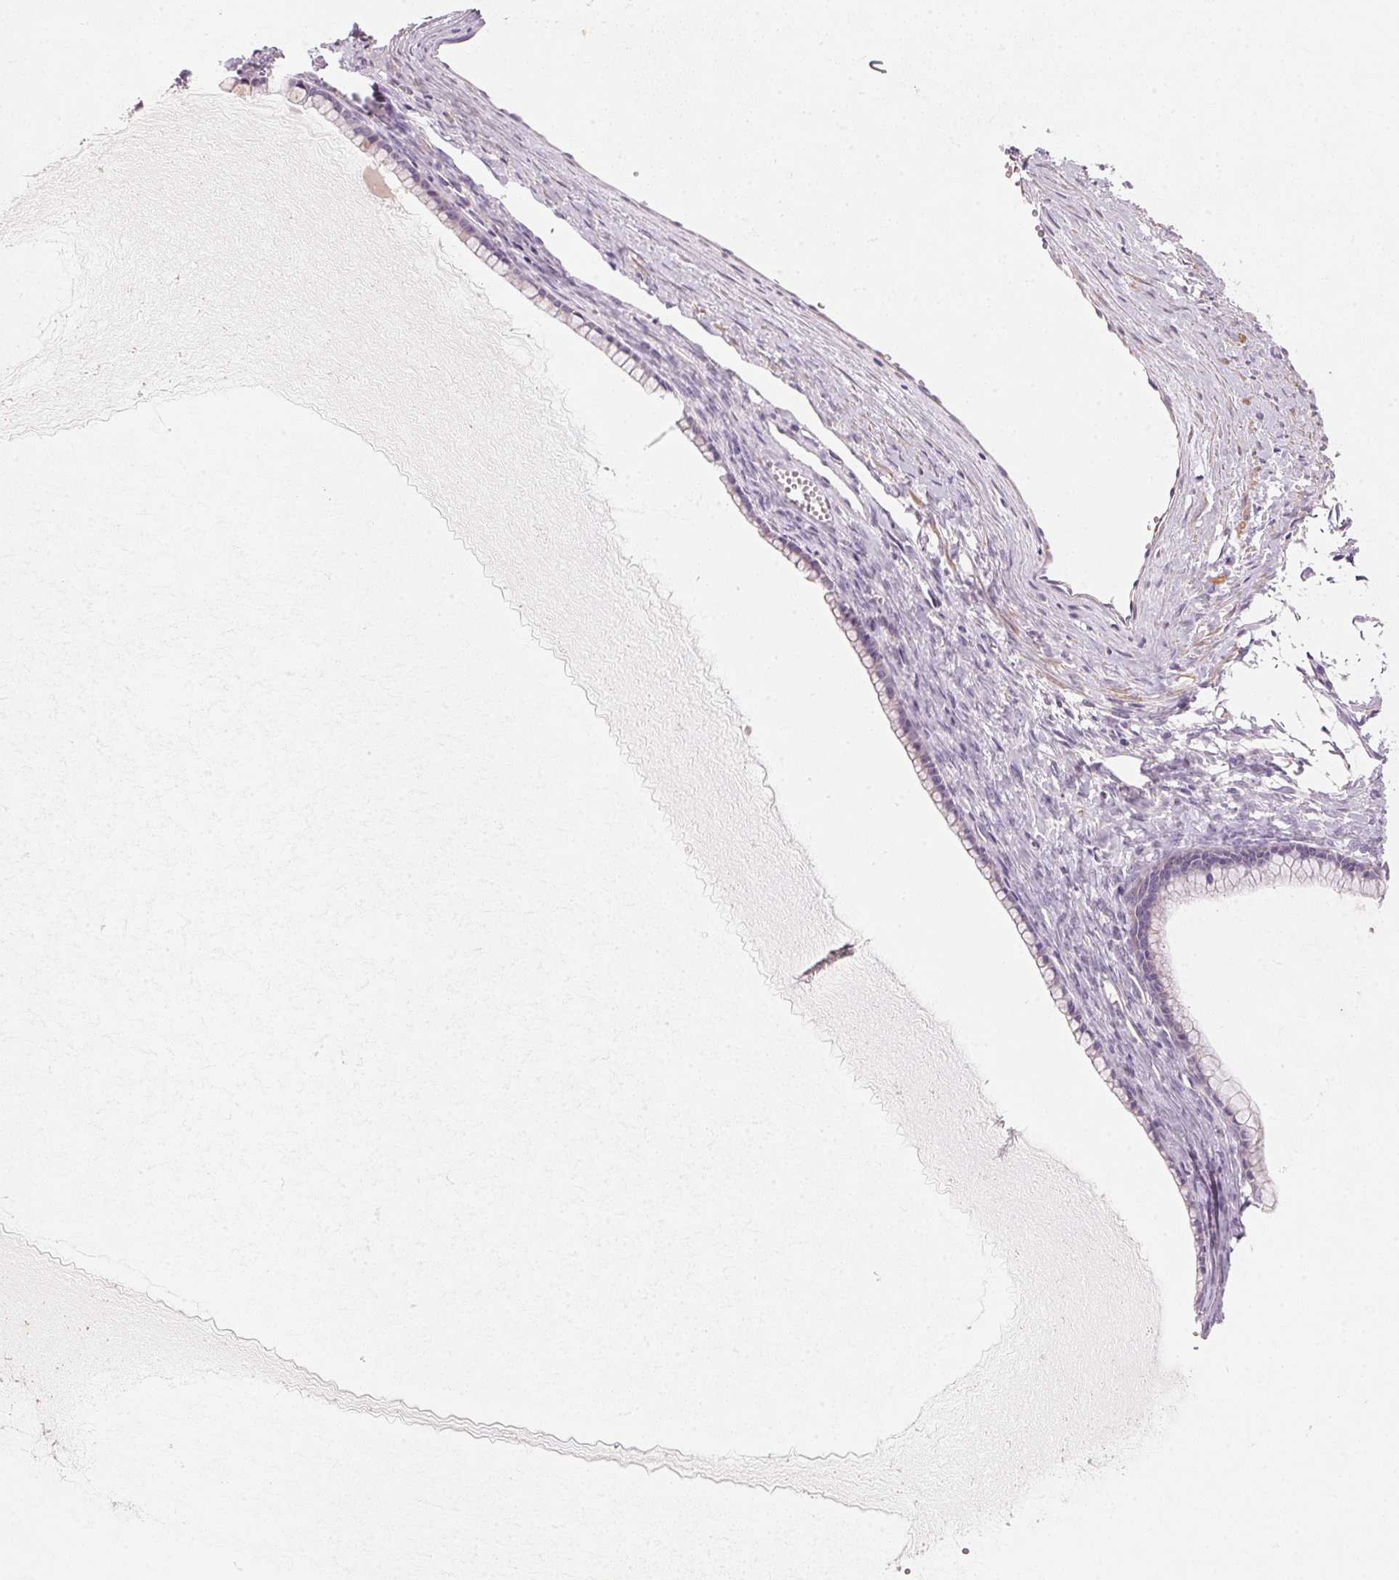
{"staining": {"intensity": "negative", "quantity": "none", "location": "none"}, "tissue": "ovarian cancer", "cell_type": "Tumor cells", "image_type": "cancer", "snomed": [{"axis": "morphology", "description": "Cystadenocarcinoma, mucinous, NOS"}, {"axis": "topography", "description": "Ovary"}], "caption": "A histopathology image of ovarian mucinous cystadenocarcinoma stained for a protein shows no brown staining in tumor cells.", "gene": "DRAM2", "patient": {"sex": "female", "age": 41}}